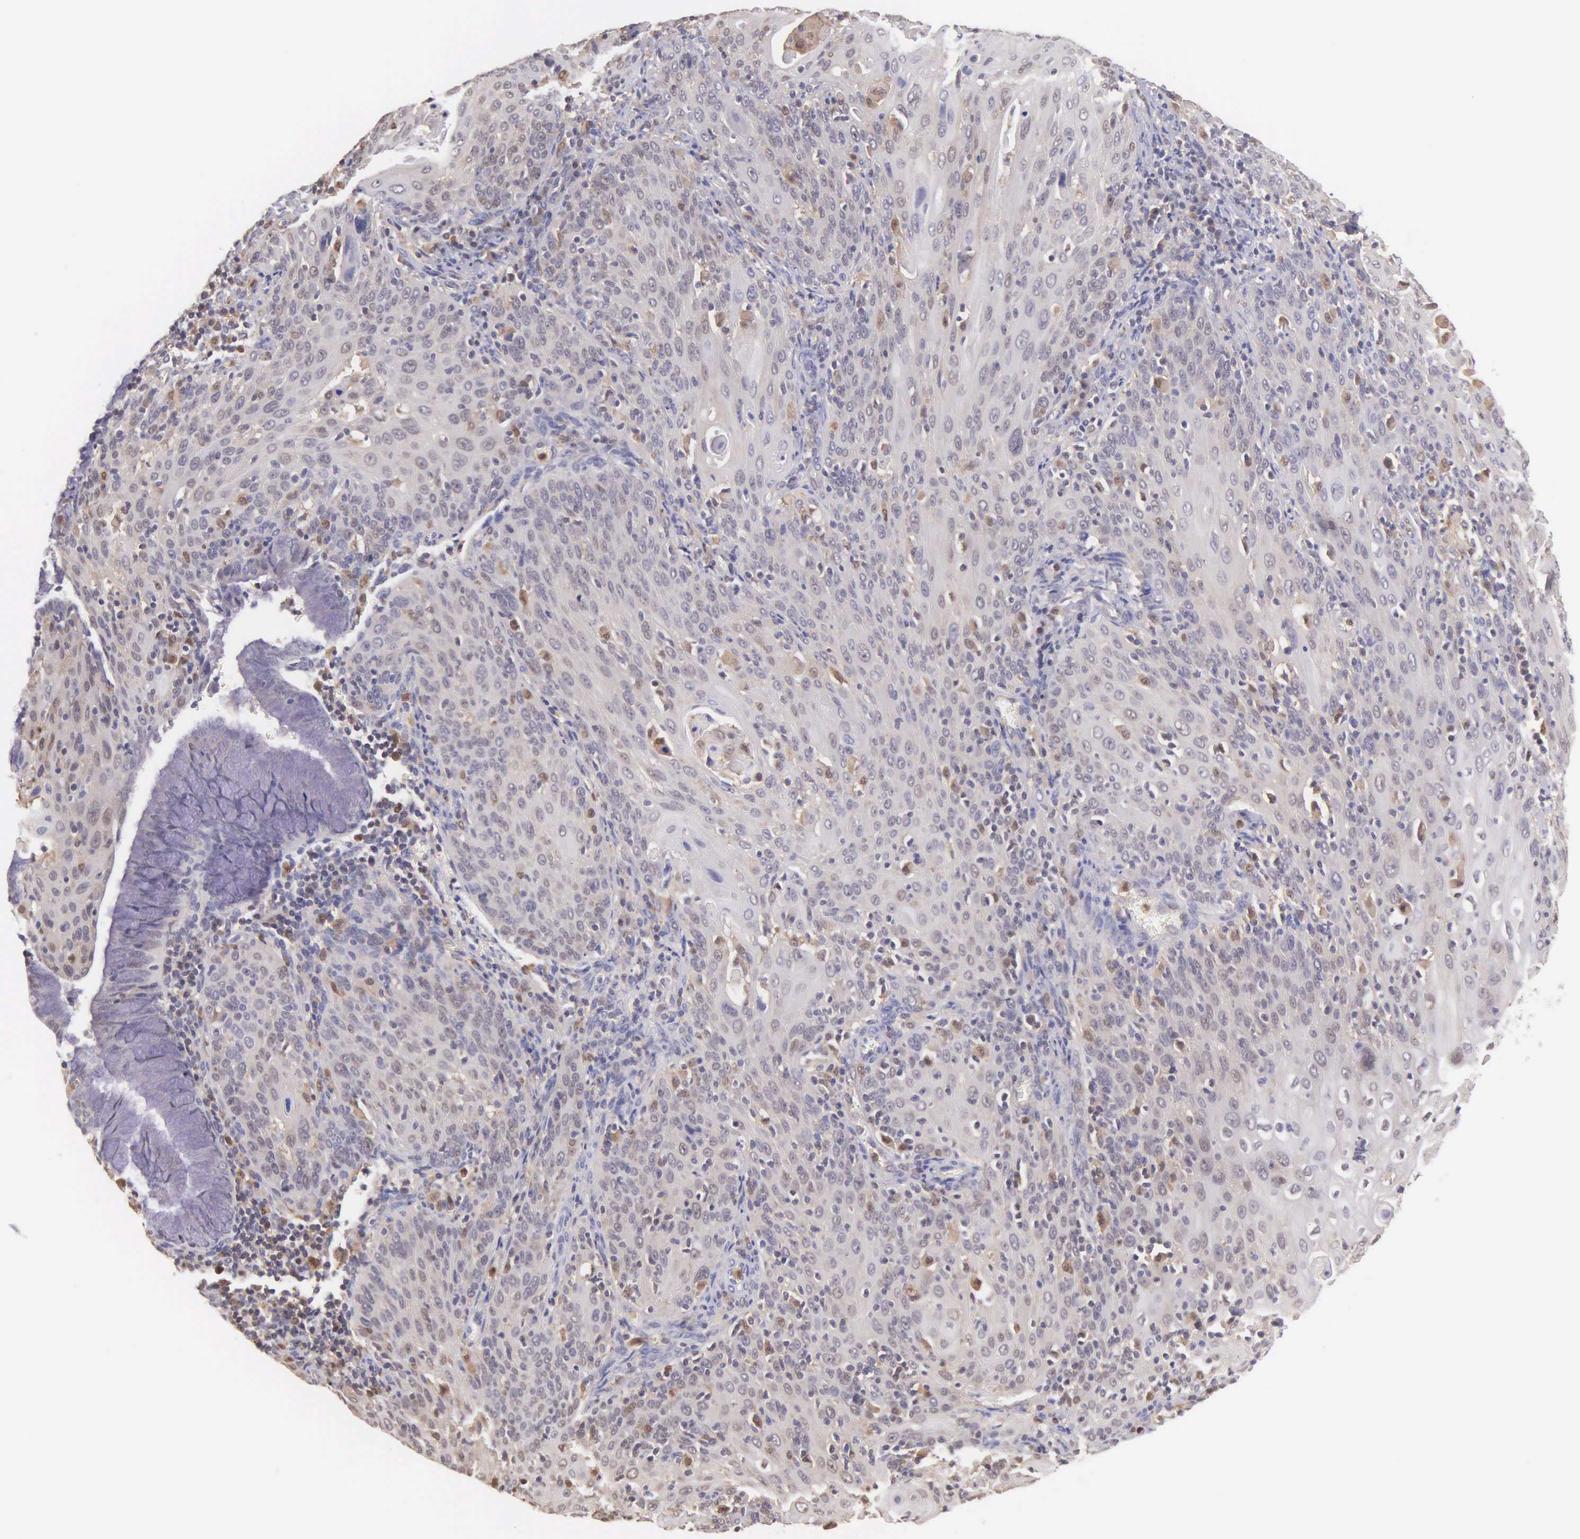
{"staining": {"intensity": "weak", "quantity": ">75%", "location": "cytoplasmic/membranous"}, "tissue": "cervical cancer", "cell_type": "Tumor cells", "image_type": "cancer", "snomed": [{"axis": "morphology", "description": "Squamous cell carcinoma, NOS"}, {"axis": "topography", "description": "Cervix"}], "caption": "Protein analysis of cervical squamous cell carcinoma tissue demonstrates weak cytoplasmic/membranous staining in about >75% of tumor cells.", "gene": "BID", "patient": {"sex": "female", "age": 54}}